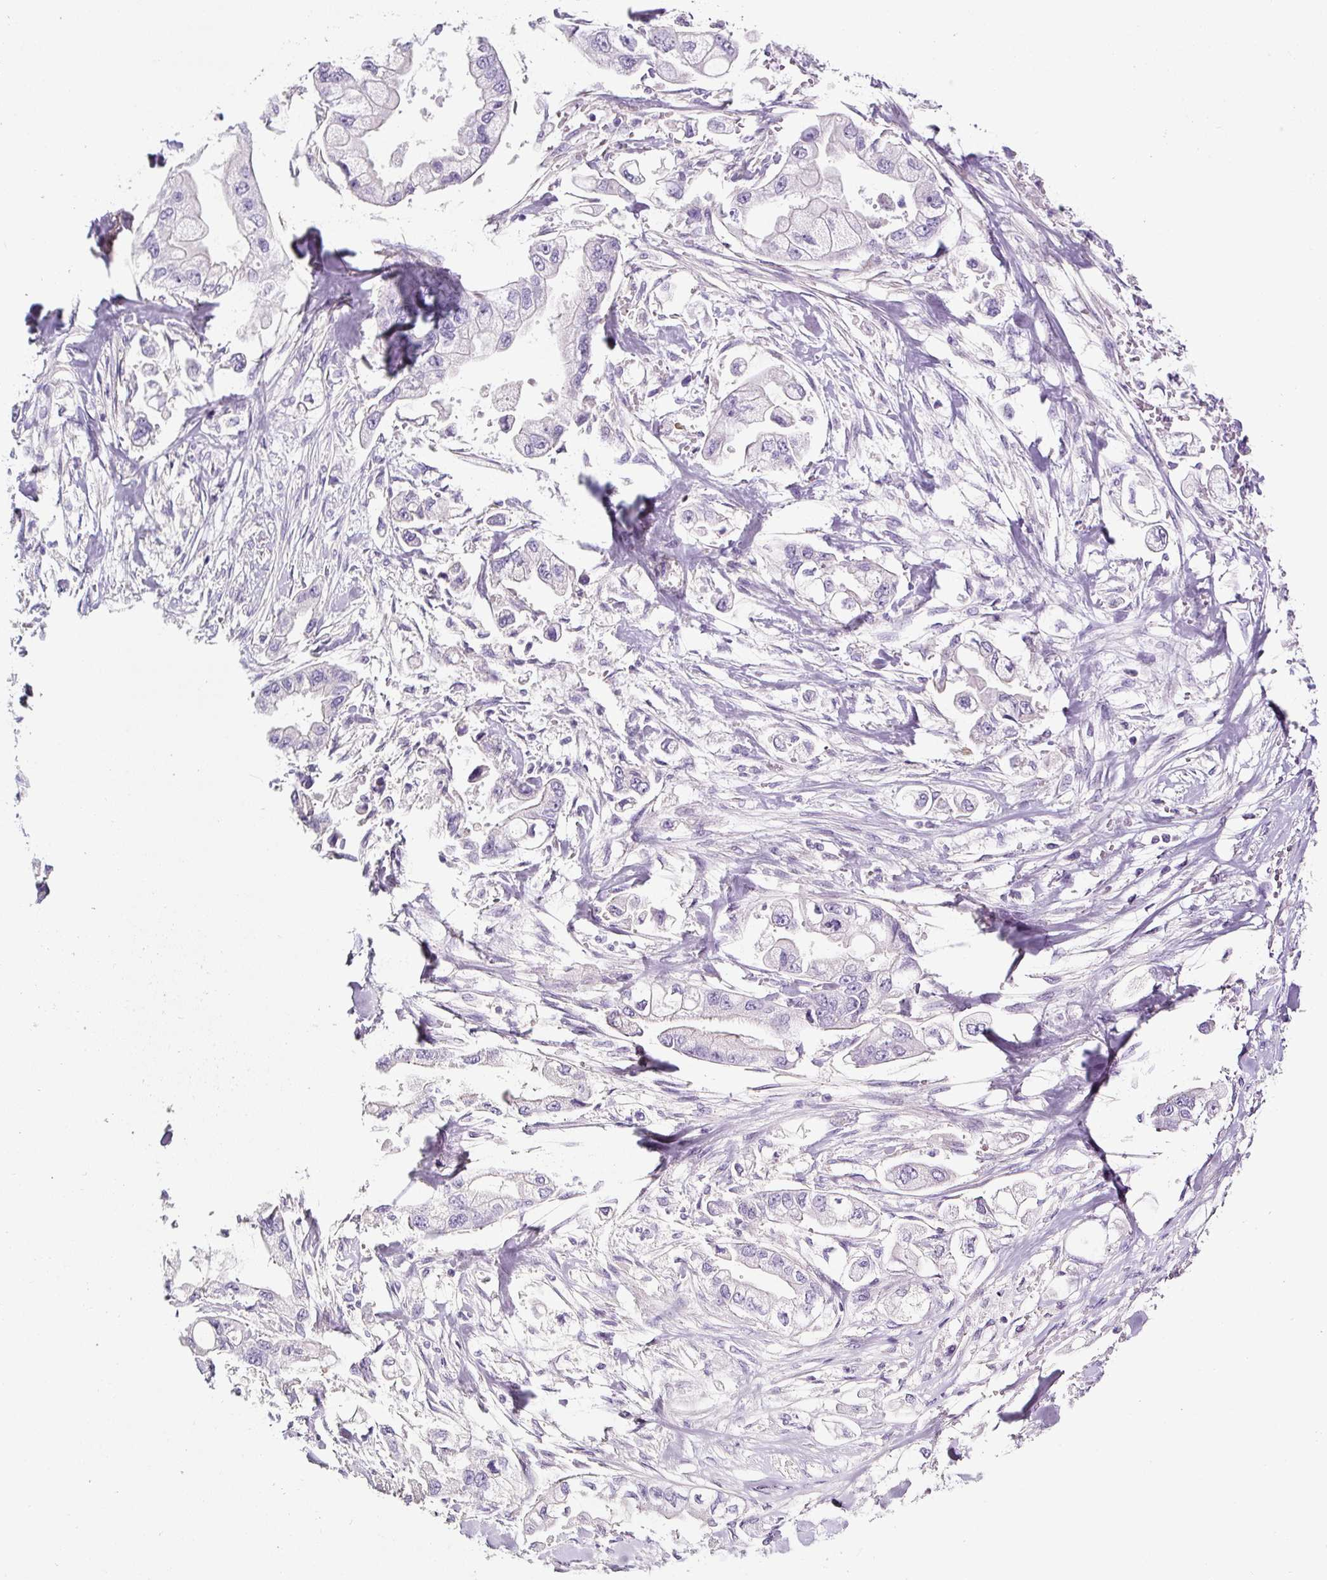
{"staining": {"intensity": "negative", "quantity": "none", "location": "none"}, "tissue": "stomach cancer", "cell_type": "Tumor cells", "image_type": "cancer", "snomed": [{"axis": "morphology", "description": "Adenocarcinoma, NOS"}, {"axis": "topography", "description": "Stomach"}], "caption": "An immunohistochemistry (IHC) histopathology image of stomach adenocarcinoma is shown. There is no staining in tumor cells of stomach adenocarcinoma.", "gene": "OR14A2", "patient": {"sex": "male", "age": 62}}